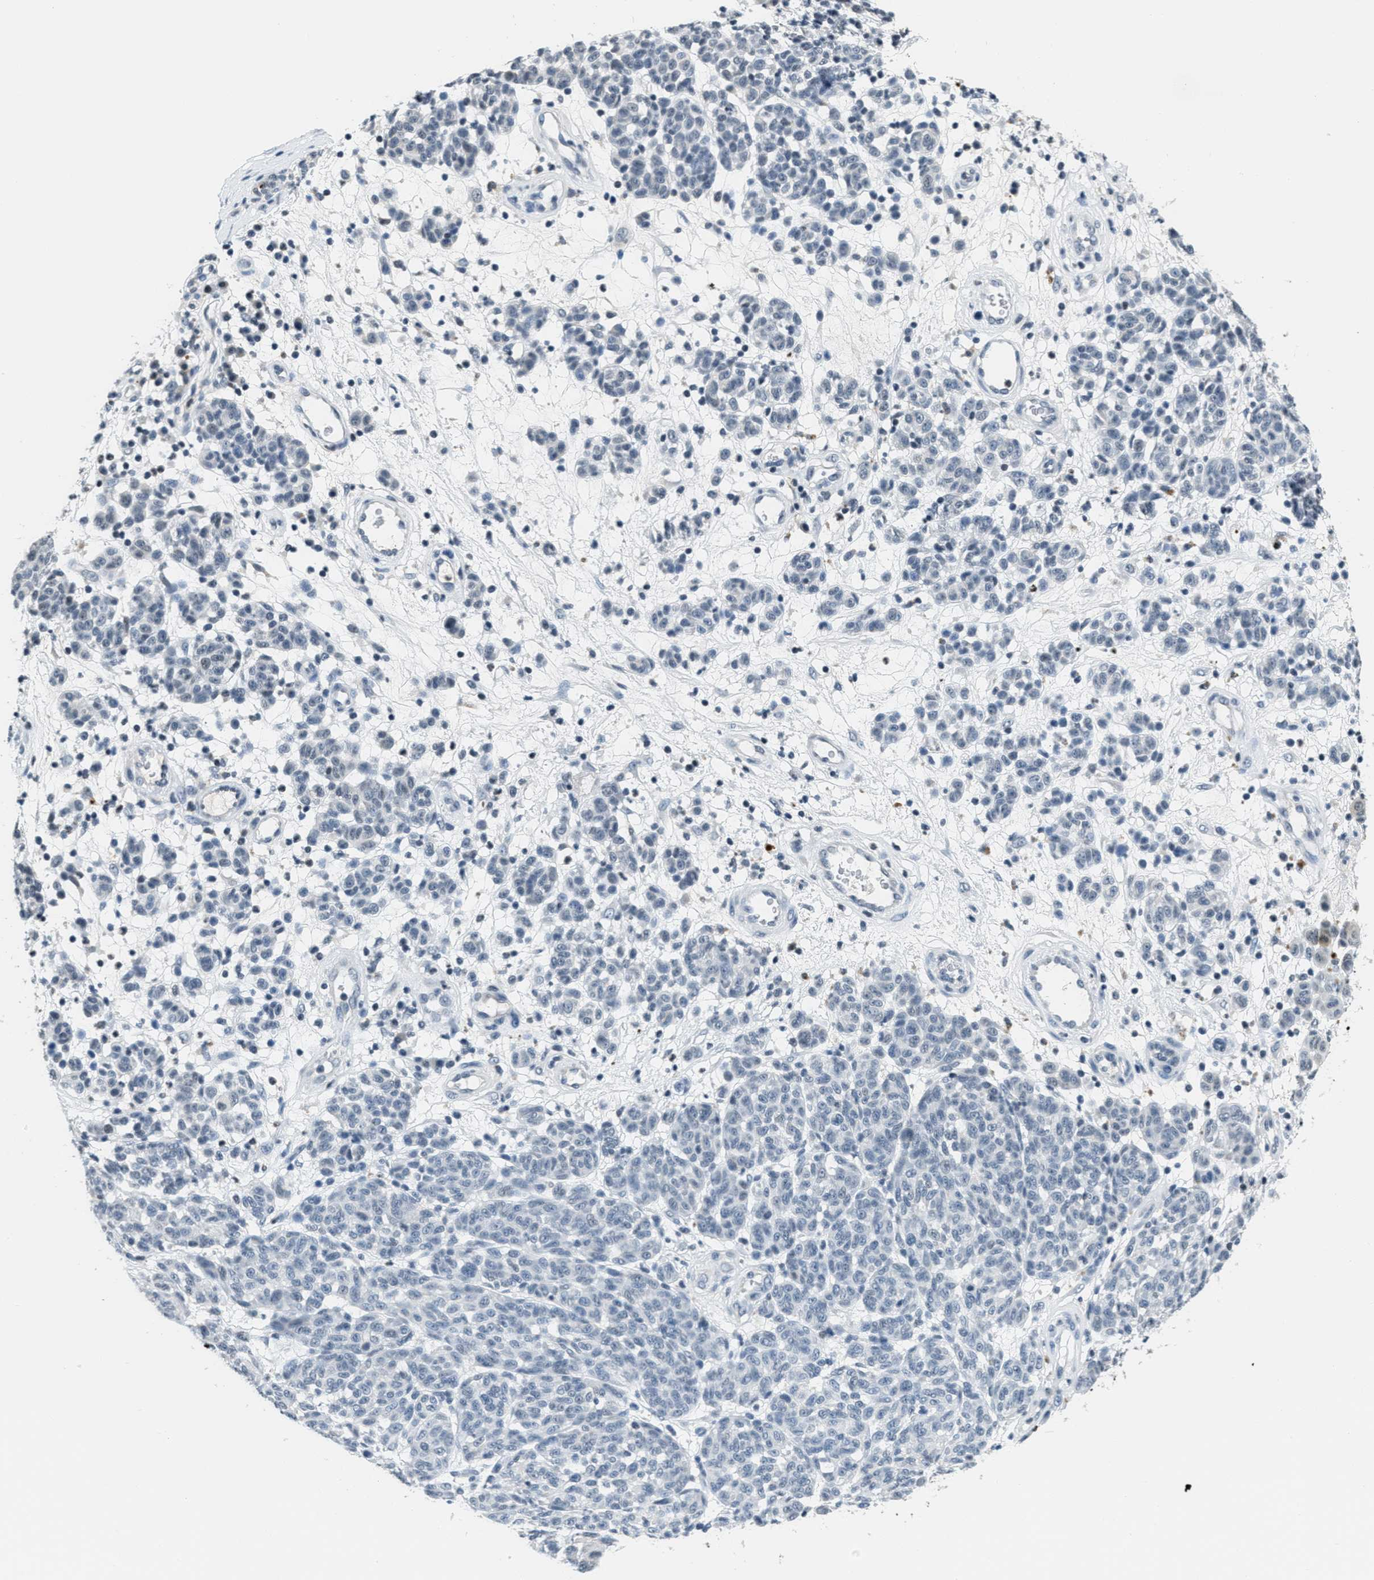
{"staining": {"intensity": "negative", "quantity": "none", "location": "none"}, "tissue": "melanoma", "cell_type": "Tumor cells", "image_type": "cancer", "snomed": [{"axis": "morphology", "description": "Malignant melanoma, NOS"}, {"axis": "topography", "description": "Skin"}], "caption": "Melanoma was stained to show a protein in brown. There is no significant positivity in tumor cells. (Stains: DAB immunohistochemistry with hematoxylin counter stain, Microscopy: brightfield microscopy at high magnification).", "gene": "CA4", "patient": {"sex": "male", "age": 59}}